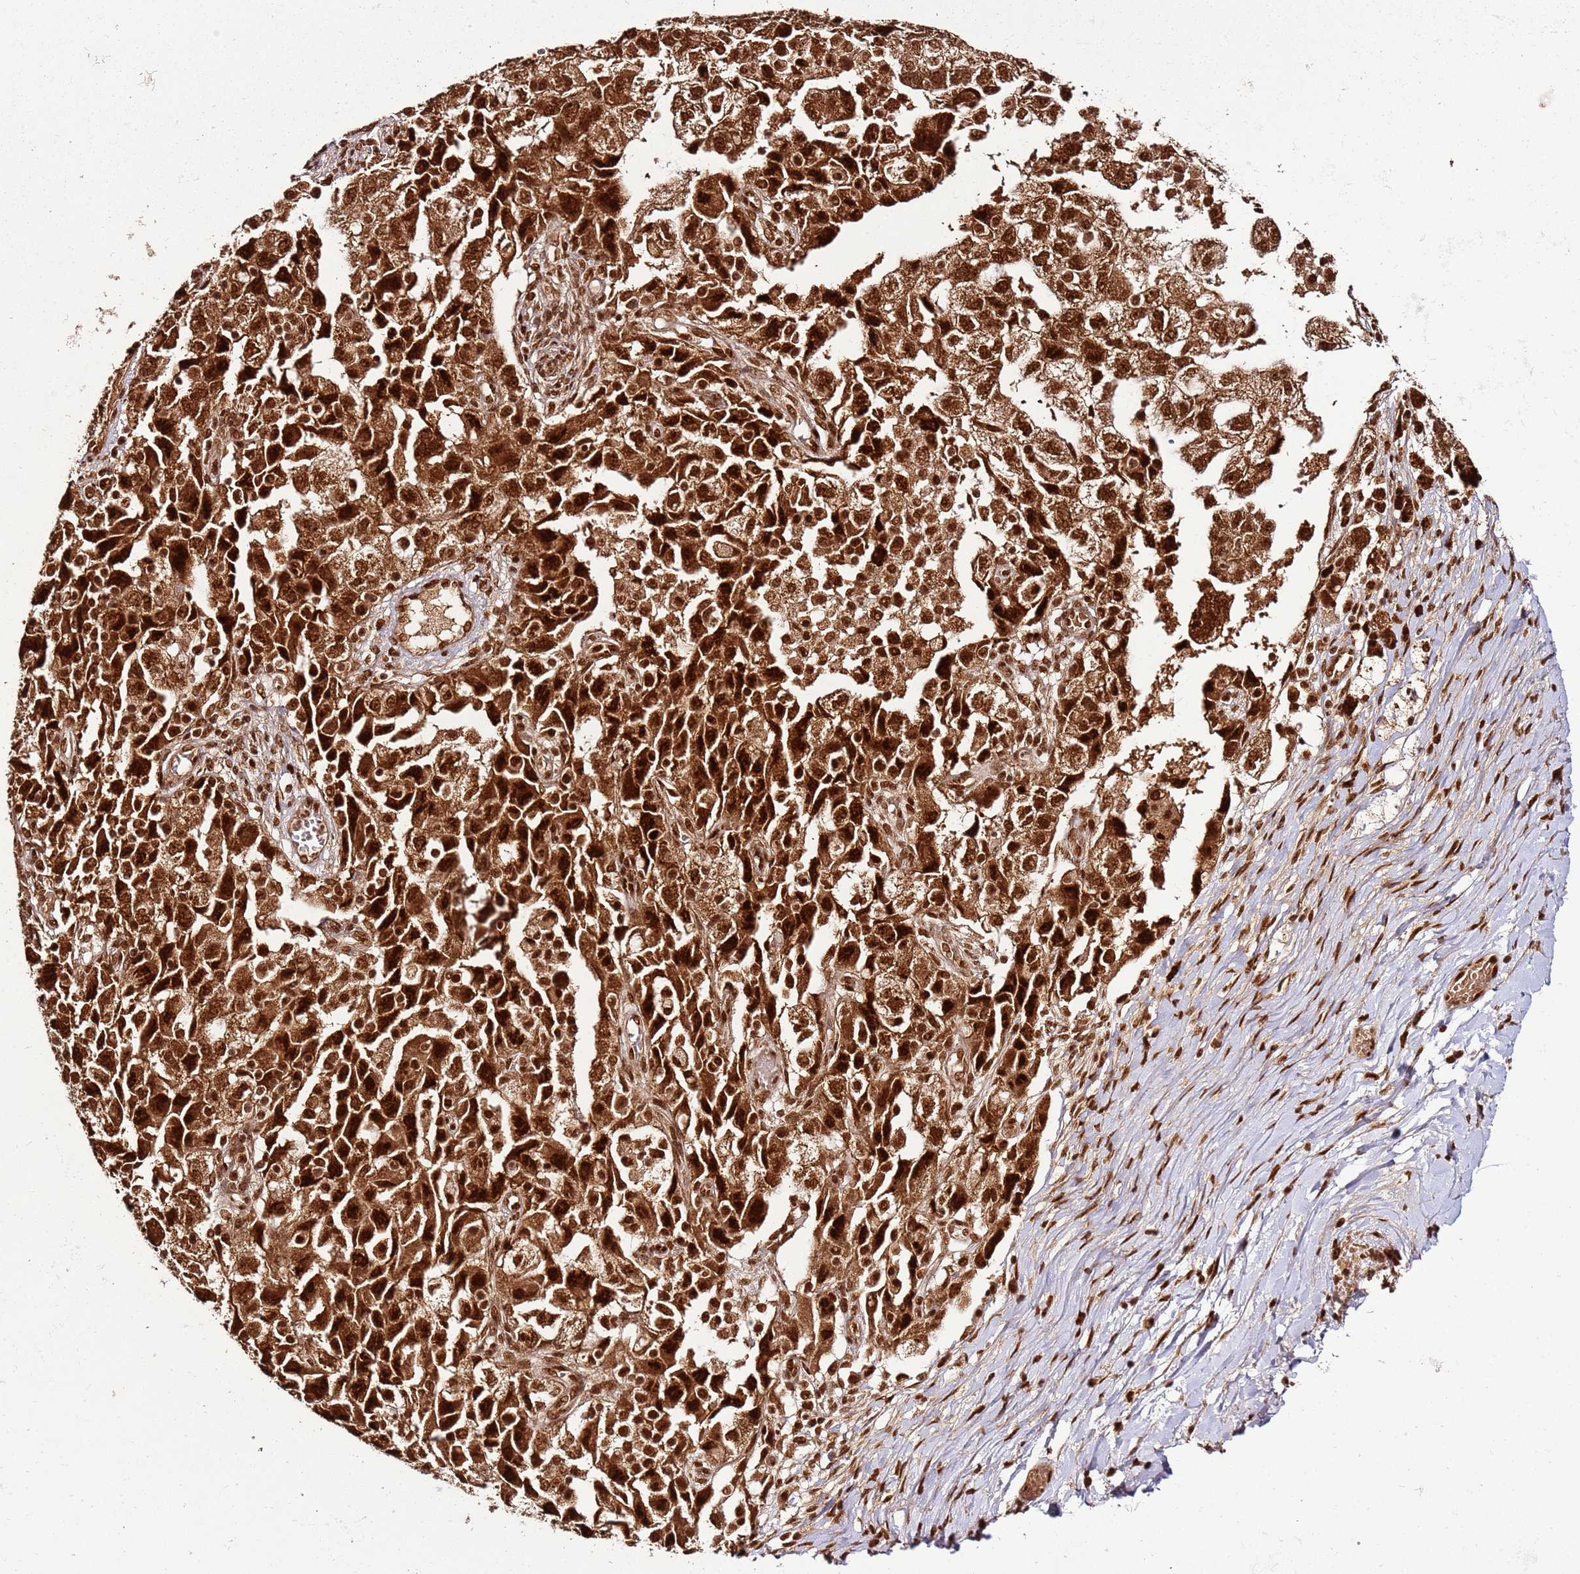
{"staining": {"intensity": "strong", "quantity": ">75%", "location": "cytoplasmic/membranous,nuclear"}, "tissue": "ovarian cancer", "cell_type": "Tumor cells", "image_type": "cancer", "snomed": [{"axis": "morphology", "description": "Carcinoma, NOS"}, {"axis": "morphology", "description": "Cystadenocarcinoma, serous, NOS"}, {"axis": "topography", "description": "Ovary"}], "caption": "Brown immunohistochemical staining in ovarian cancer reveals strong cytoplasmic/membranous and nuclear staining in approximately >75% of tumor cells.", "gene": "XRN2", "patient": {"sex": "female", "age": 69}}